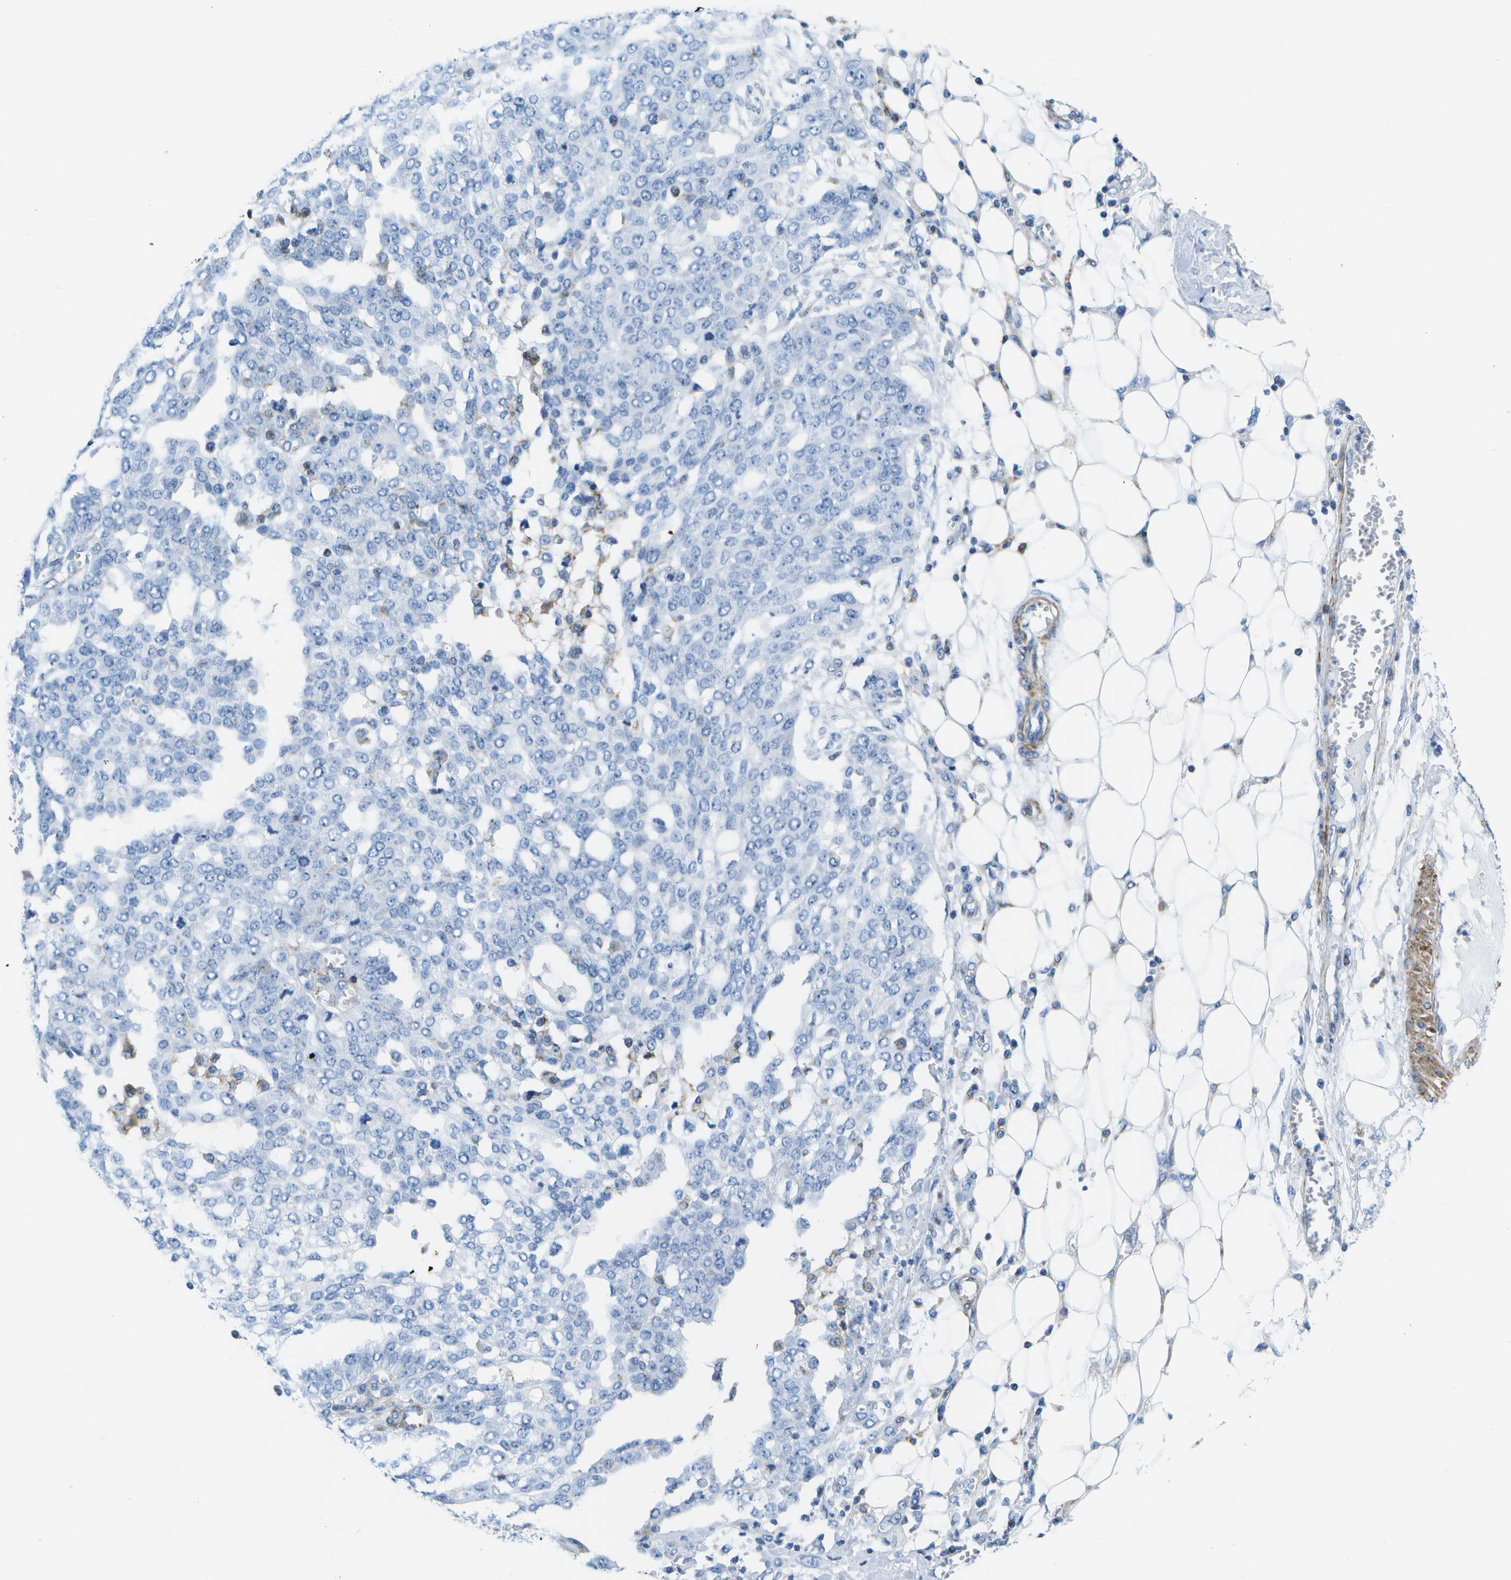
{"staining": {"intensity": "negative", "quantity": "none", "location": "none"}, "tissue": "ovarian cancer", "cell_type": "Tumor cells", "image_type": "cancer", "snomed": [{"axis": "morphology", "description": "Cystadenocarcinoma, serous, NOS"}, {"axis": "topography", "description": "Soft tissue"}, {"axis": "topography", "description": "Ovary"}], "caption": "High power microscopy photomicrograph of an immunohistochemistry histopathology image of ovarian serous cystadenocarcinoma, revealing no significant positivity in tumor cells.", "gene": "ADGRG6", "patient": {"sex": "female", "age": 57}}